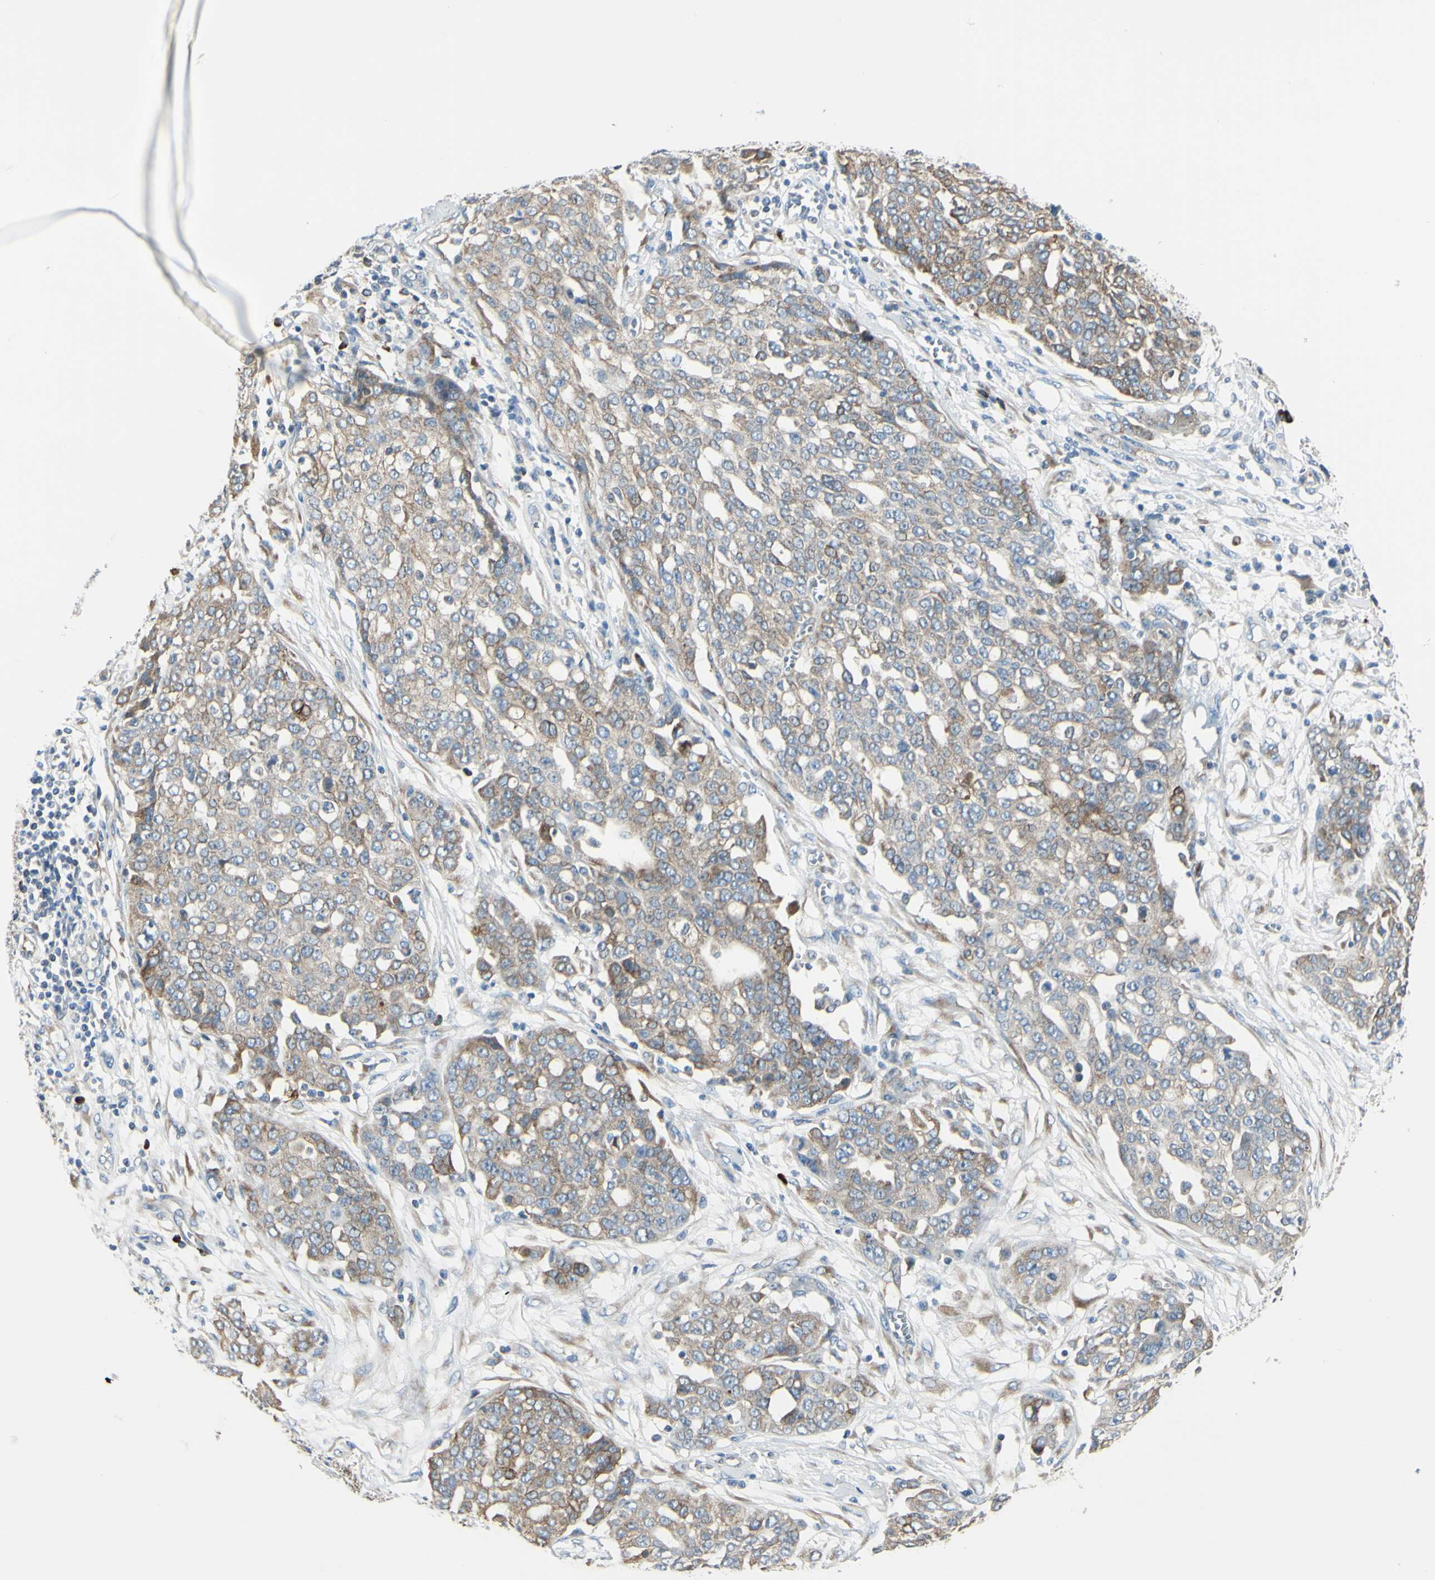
{"staining": {"intensity": "moderate", "quantity": "25%-75%", "location": "cytoplasmic/membranous"}, "tissue": "ovarian cancer", "cell_type": "Tumor cells", "image_type": "cancer", "snomed": [{"axis": "morphology", "description": "Cystadenocarcinoma, serous, NOS"}, {"axis": "topography", "description": "Soft tissue"}, {"axis": "topography", "description": "Ovary"}], "caption": "Ovarian serous cystadenocarcinoma was stained to show a protein in brown. There is medium levels of moderate cytoplasmic/membranous expression in approximately 25%-75% of tumor cells. (Stains: DAB in brown, nuclei in blue, Microscopy: brightfield microscopy at high magnification).", "gene": "SELENOS", "patient": {"sex": "female", "age": 57}}